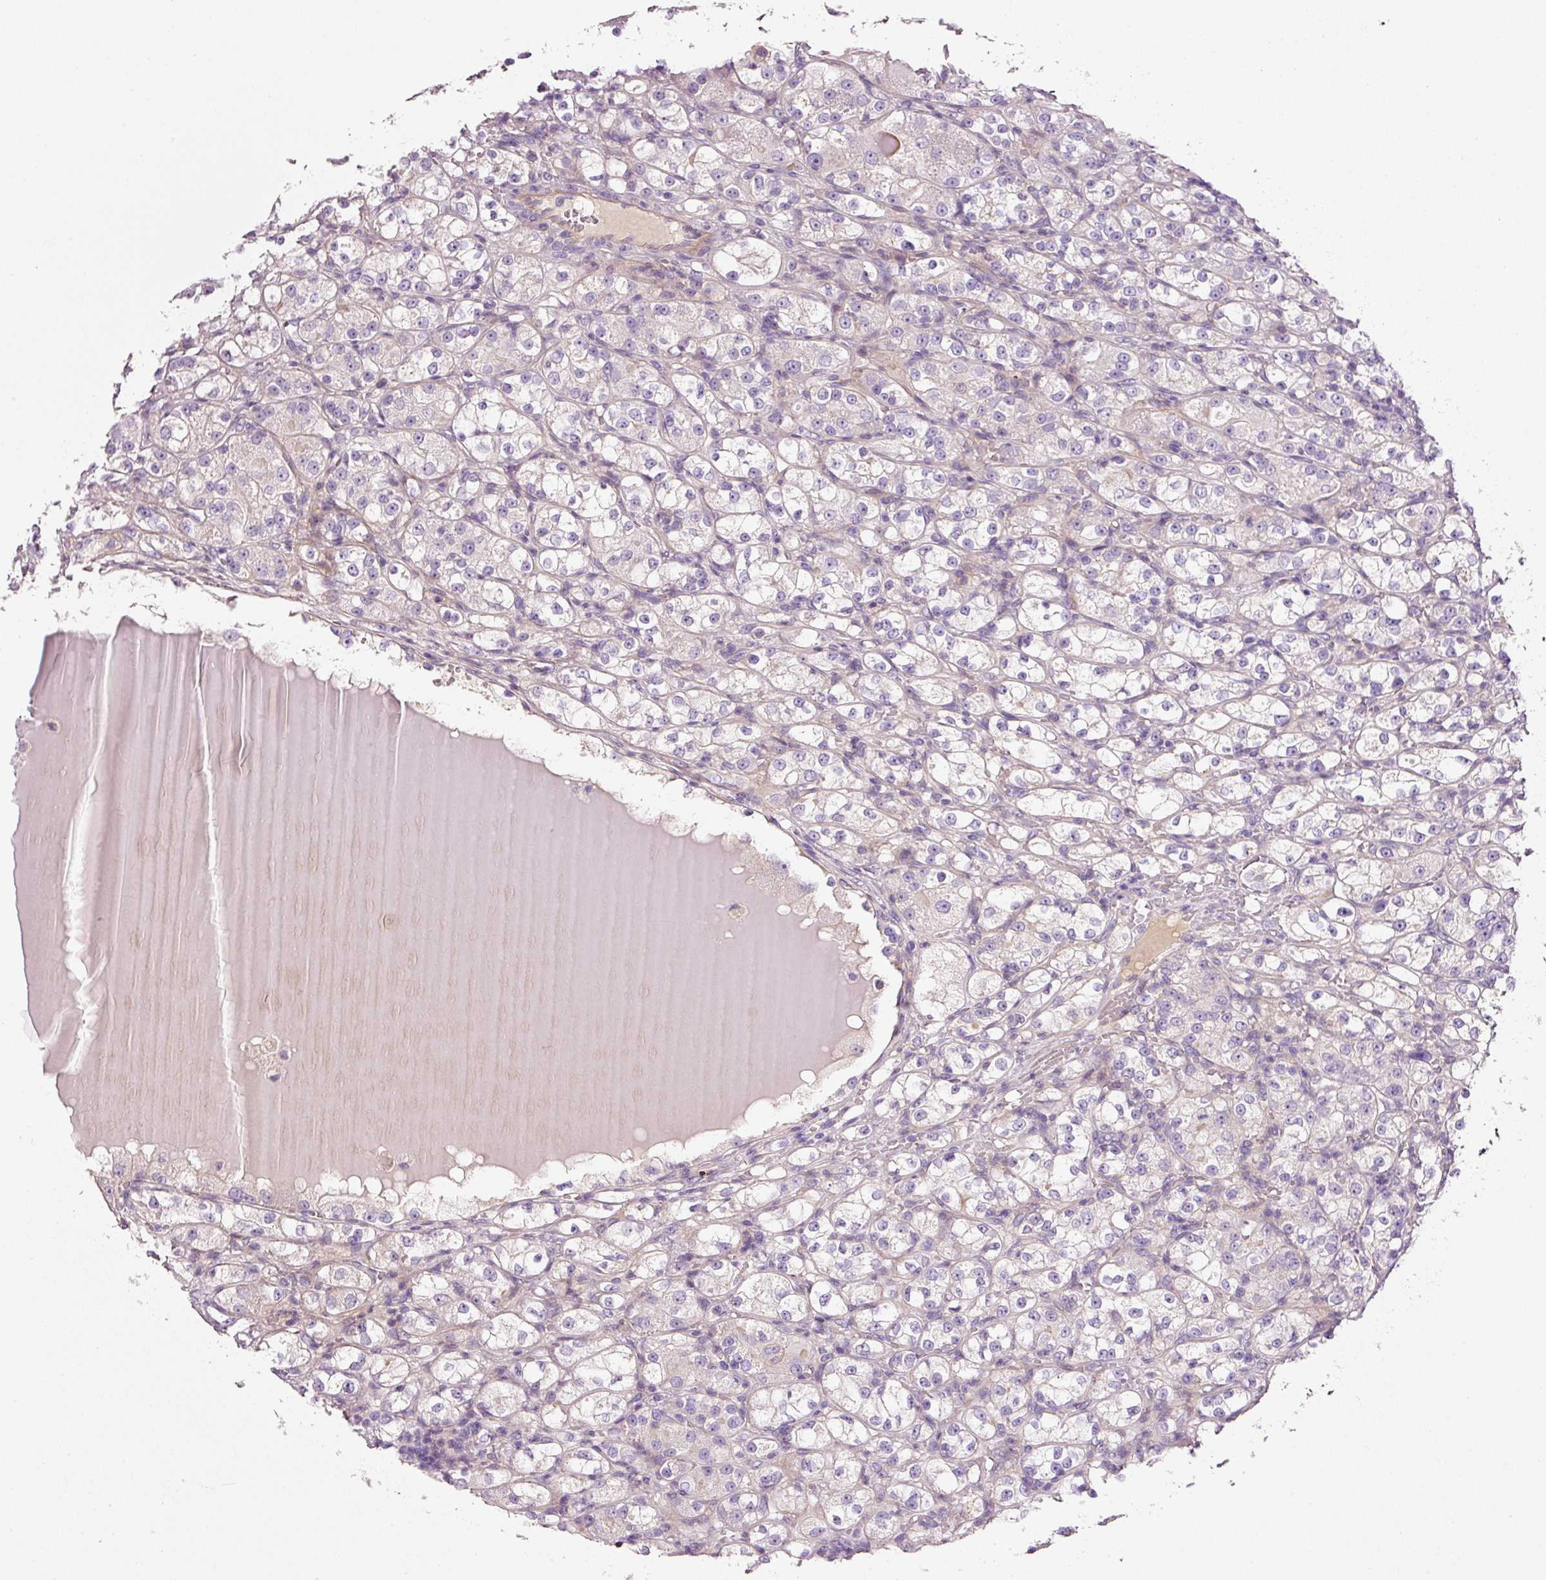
{"staining": {"intensity": "negative", "quantity": "none", "location": "none"}, "tissue": "renal cancer", "cell_type": "Tumor cells", "image_type": "cancer", "snomed": [{"axis": "morphology", "description": "Normal tissue, NOS"}, {"axis": "morphology", "description": "Adenocarcinoma, NOS"}, {"axis": "topography", "description": "Kidney"}], "caption": "Tumor cells show no significant protein staining in renal cancer.", "gene": "SOS2", "patient": {"sex": "male", "age": 61}}